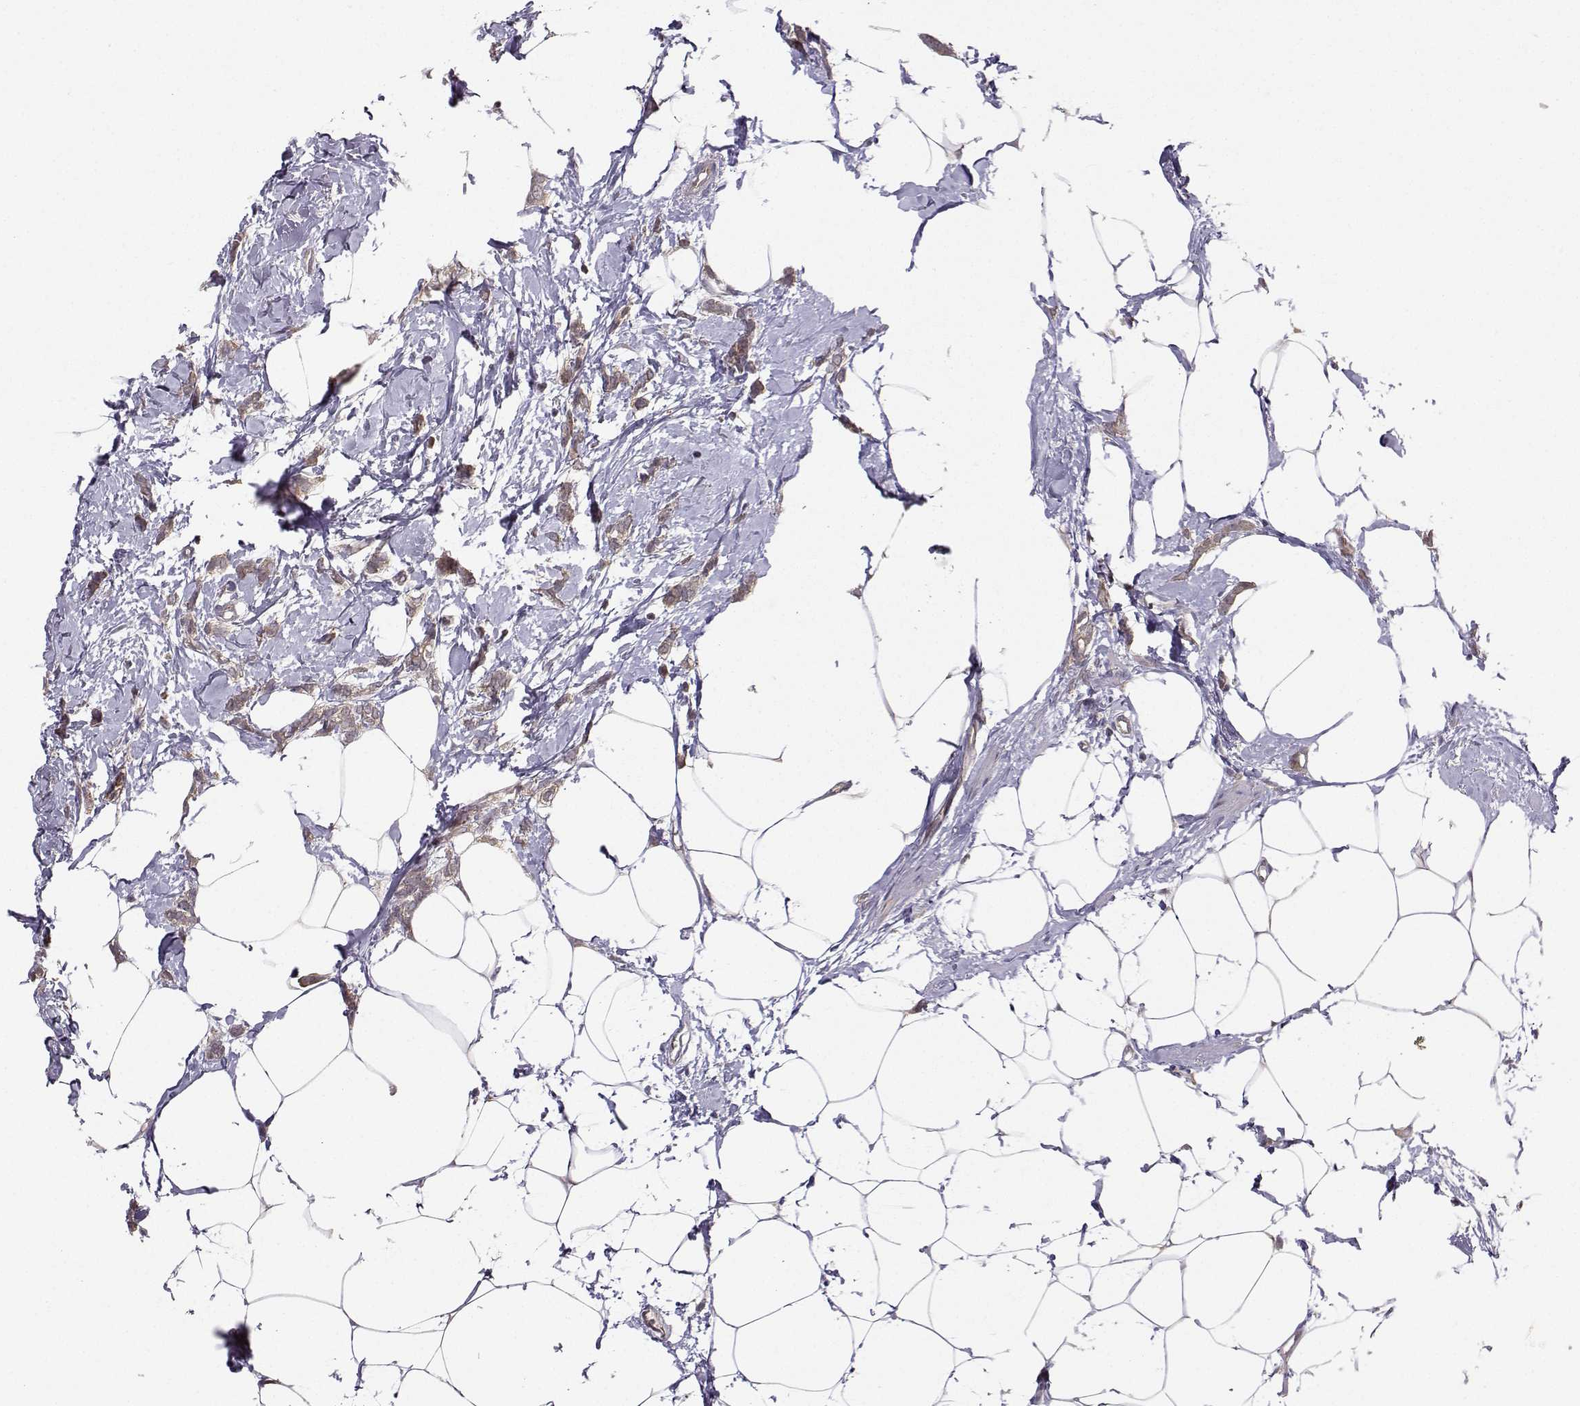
{"staining": {"intensity": "weak", "quantity": "<25%", "location": "cytoplasmic/membranous,nuclear"}, "tissue": "breast cancer", "cell_type": "Tumor cells", "image_type": "cancer", "snomed": [{"axis": "morphology", "description": "Duct carcinoma"}, {"axis": "topography", "description": "Breast"}], "caption": "IHC micrograph of human breast cancer (infiltrating ductal carcinoma) stained for a protein (brown), which reveals no staining in tumor cells.", "gene": "PKP2", "patient": {"sex": "female", "age": 40}}